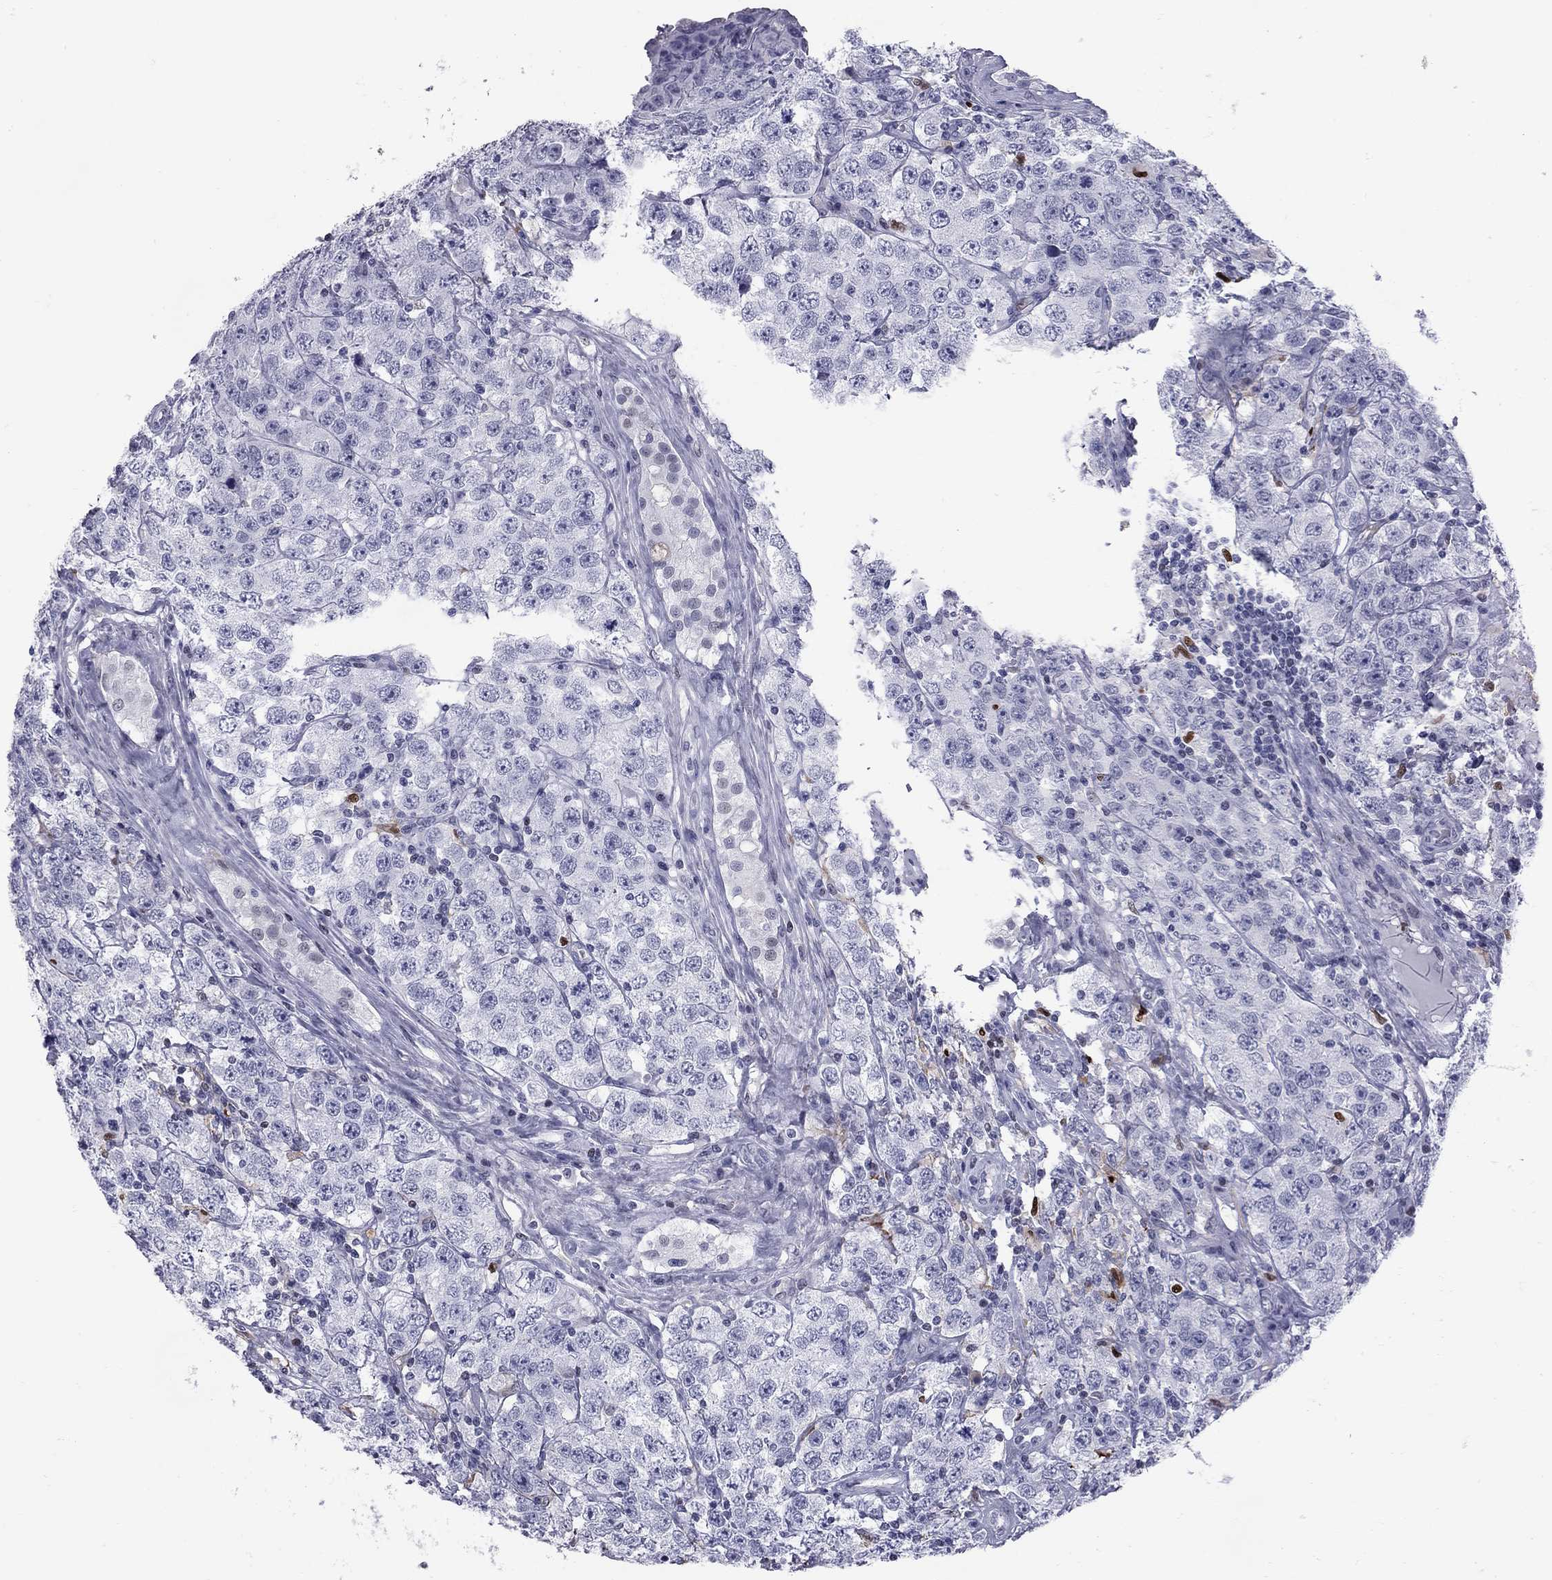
{"staining": {"intensity": "negative", "quantity": "none", "location": "none"}, "tissue": "testis cancer", "cell_type": "Tumor cells", "image_type": "cancer", "snomed": [{"axis": "morphology", "description": "Seminoma, NOS"}, {"axis": "topography", "description": "Testis"}], "caption": "The micrograph demonstrates no staining of tumor cells in seminoma (testis). (IHC, brightfield microscopy, high magnification).", "gene": "PCGF3", "patient": {"sex": "male", "age": 52}}